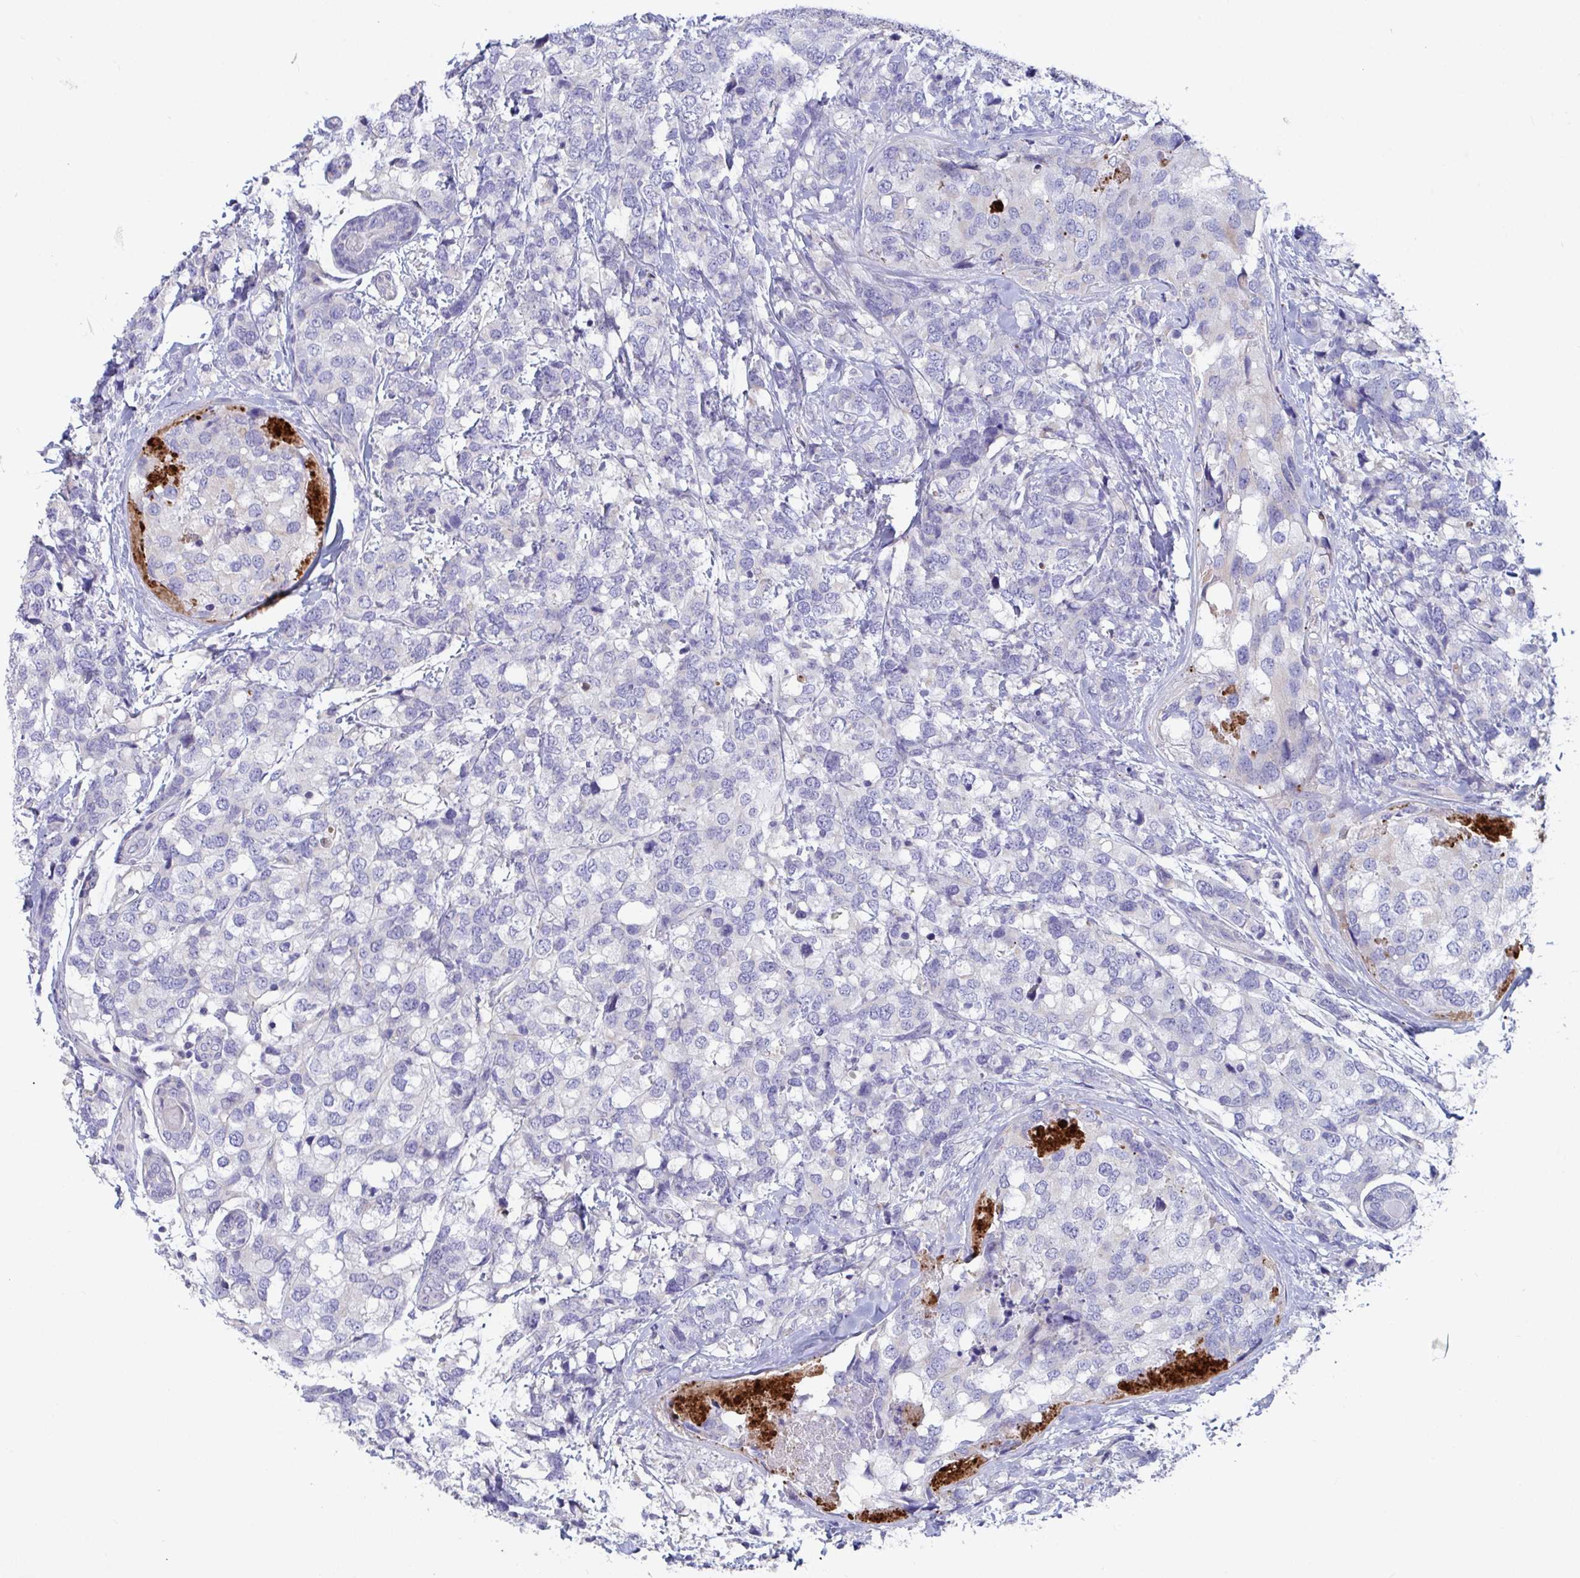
{"staining": {"intensity": "negative", "quantity": "none", "location": "none"}, "tissue": "breast cancer", "cell_type": "Tumor cells", "image_type": "cancer", "snomed": [{"axis": "morphology", "description": "Lobular carcinoma"}, {"axis": "topography", "description": "Breast"}], "caption": "DAB (3,3'-diaminobenzidine) immunohistochemical staining of human breast cancer (lobular carcinoma) exhibits no significant expression in tumor cells.", "gene": "ZNF561", "patient": {"sex": "female", "age": 59}}